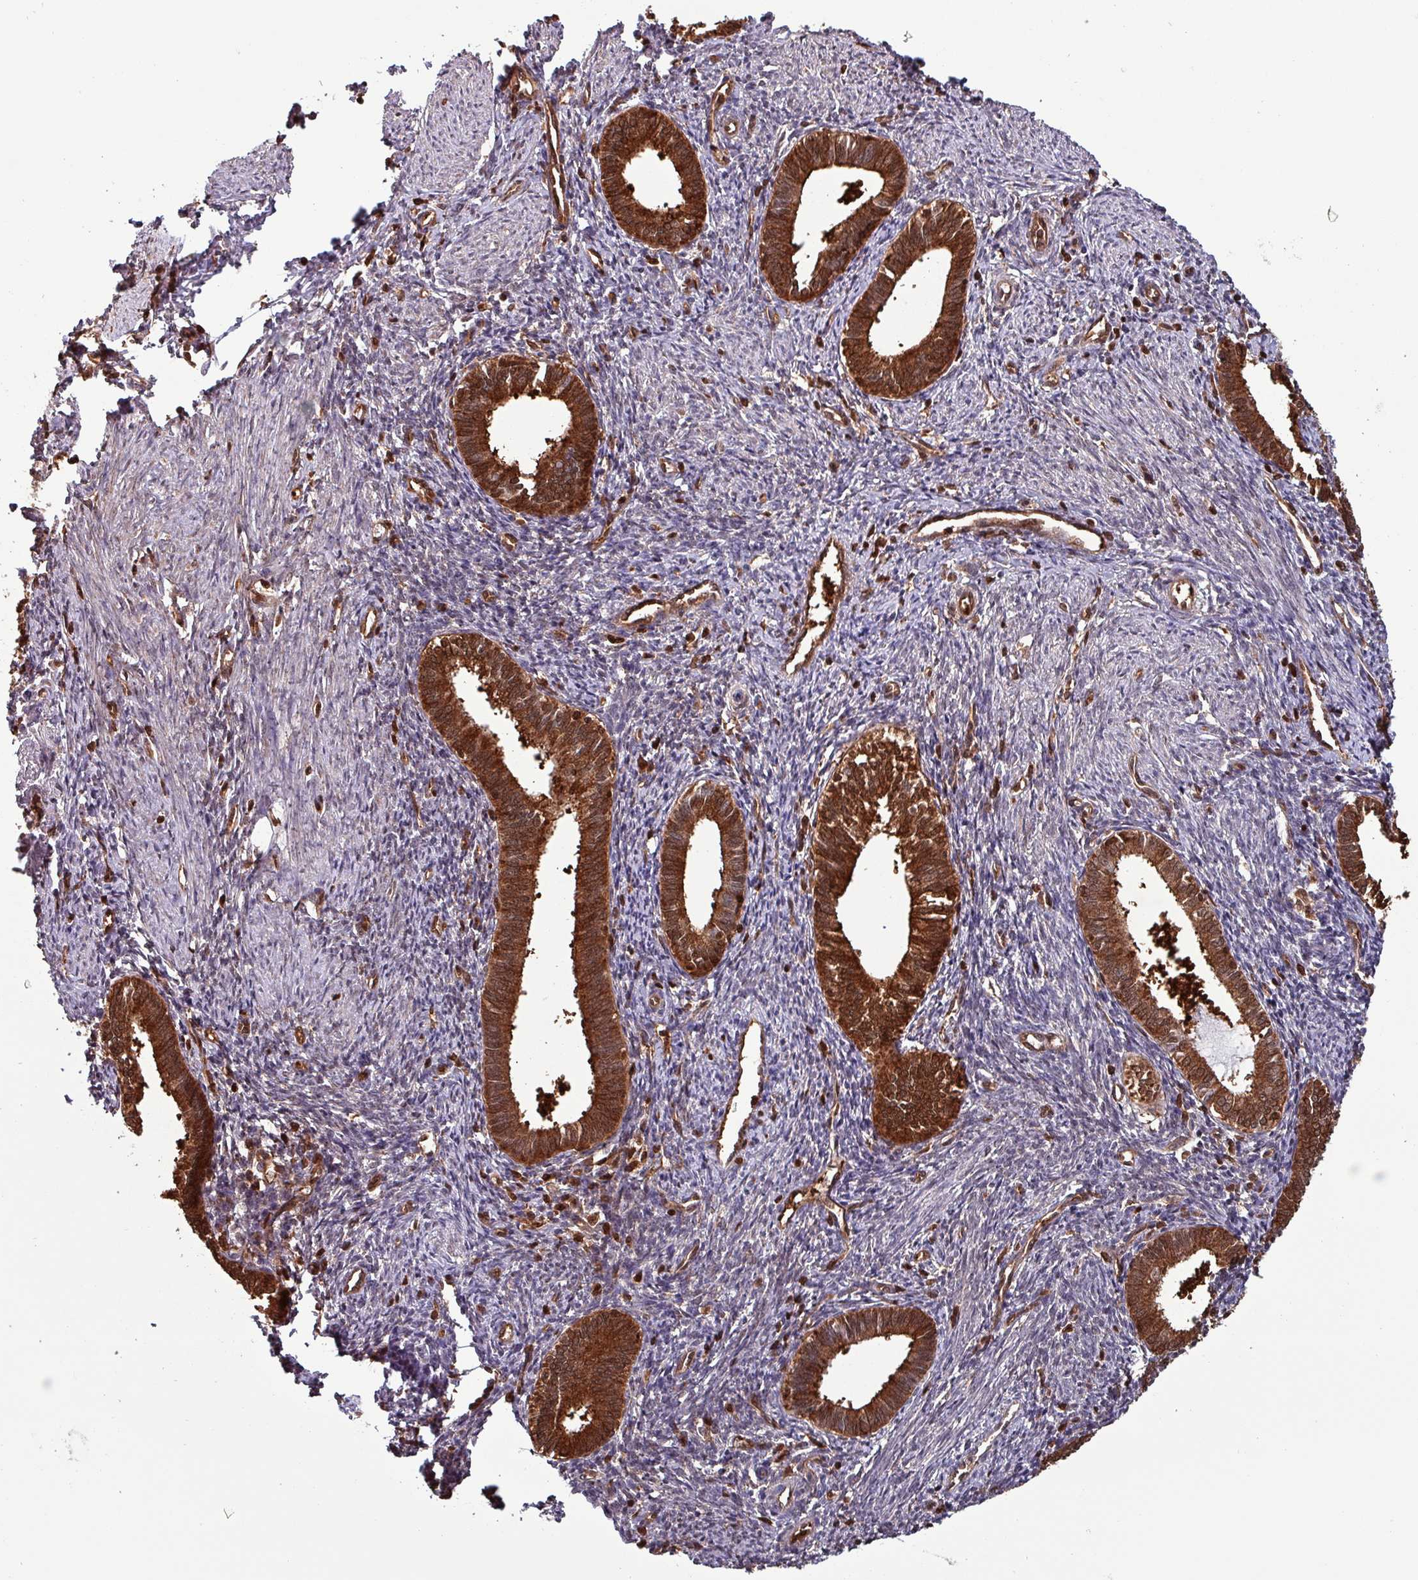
{"staining": {"intensity": "strong", "quantity": "<25%", "location": "cytoplasmic/membranous,nuclear"}, "tissue": "endometrium", "cell_type": "Cells in endometrial stroma", "image_type": "normal", "snomed": [{"axis": "morphology", "description": "Normal tissue, NOS"}, {"axis": "topography", "description": "Endometrium"}], "caption": "Immunohistochemistry (DAB) staining of unremarkable human endometrium reveals strong cytoplasmic/membranous,nuclear protein positivity in about <25% of cells in endometrial stroma.", "gene": "PSMB8", "patient": {"sex": "female", "age": 41}}